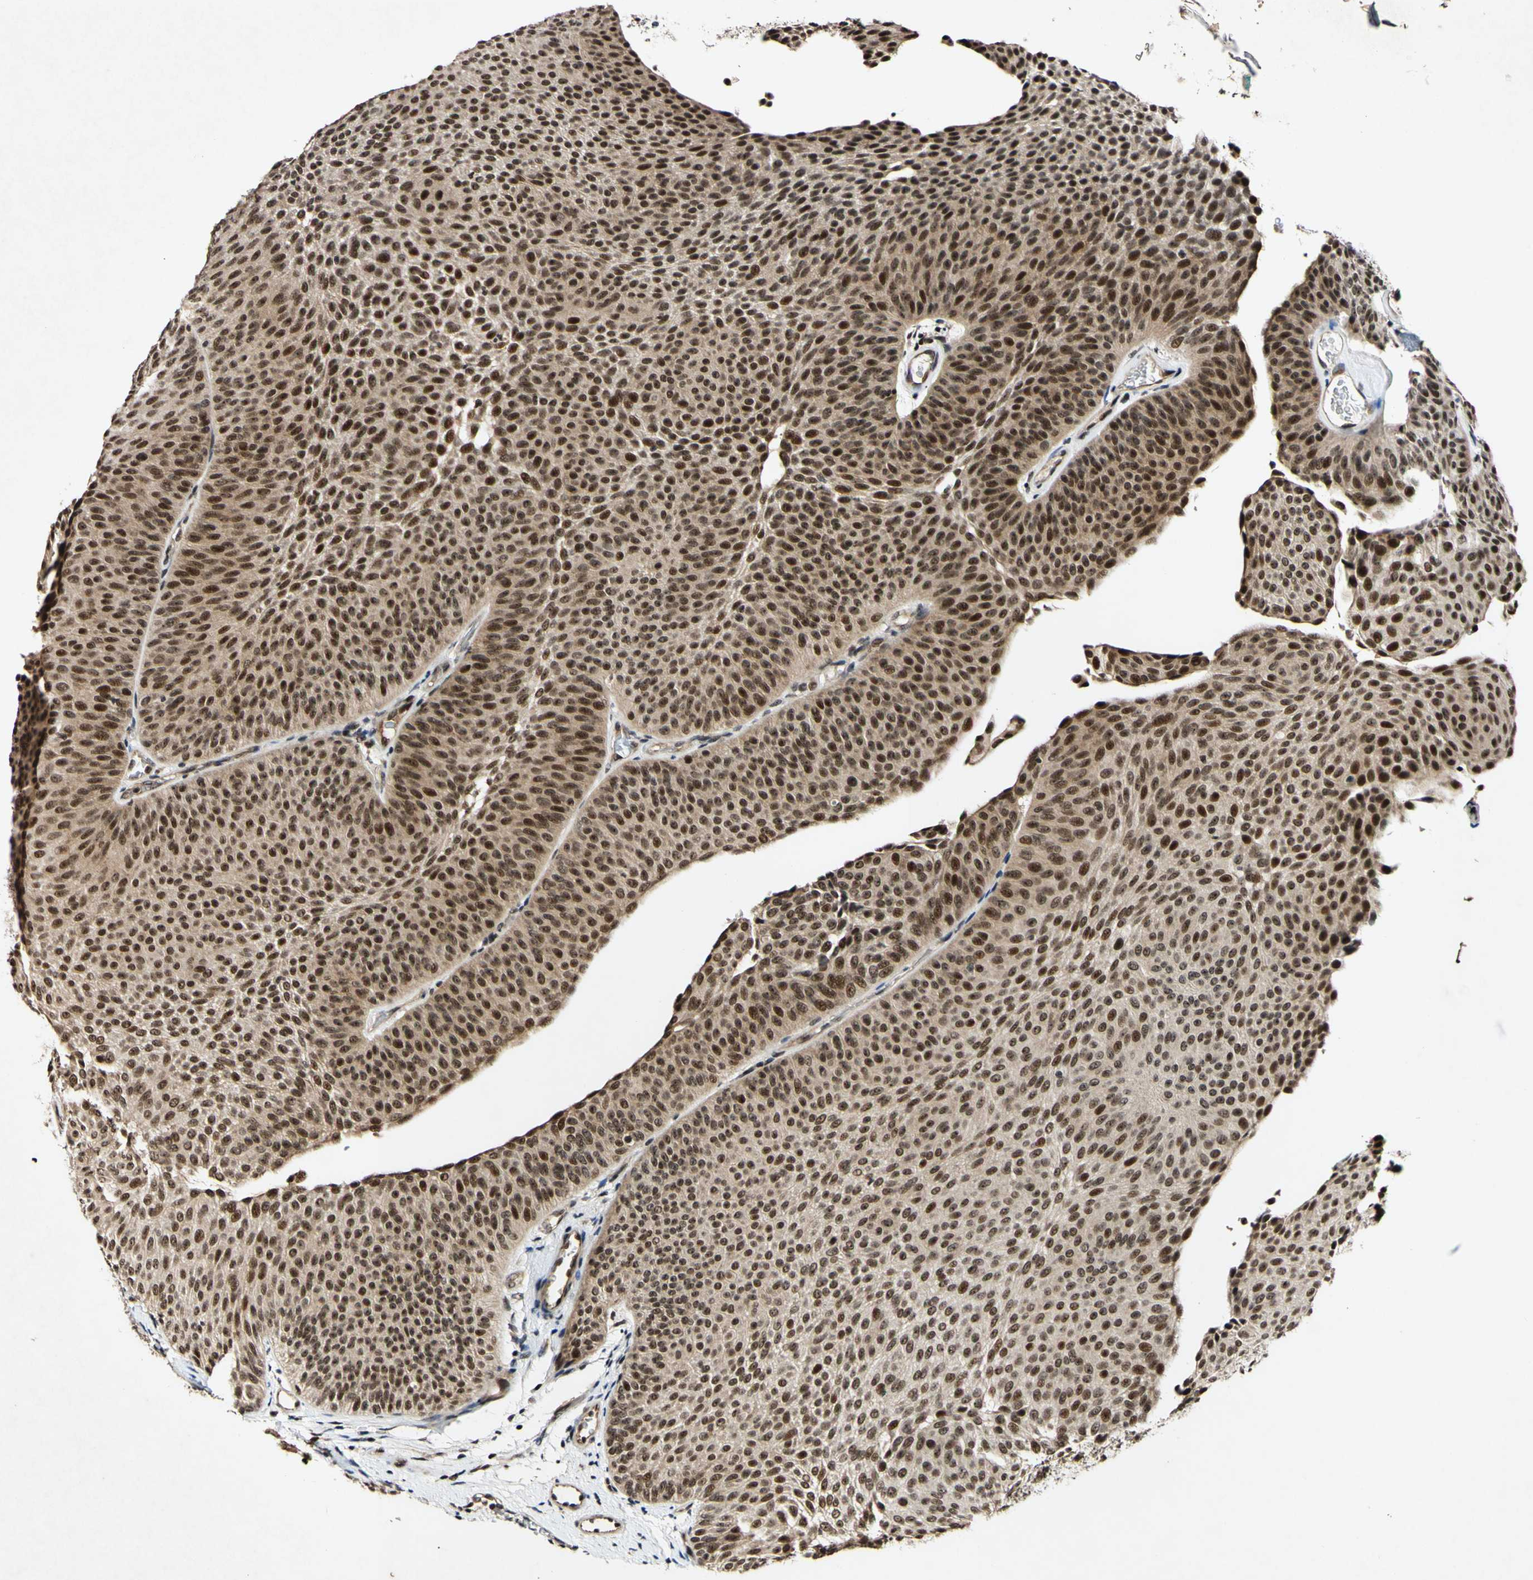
{"staining": {"intensity": "strong", "quantity": ">75%", "location": "nuclear"}, "tissue": "urothelial cancer", "cell_type": "Tumor cells", "image_type": "cancer", "snomed": [{"axis": "morphology", "description": "Urothelial carcinoma, Low grade"}, {"axis": "topography", "description": "Urinary bladder"}], "caption": "Urothelial carcinoma (low-grade) stained for a protein demonstrates strong nuclear positivity in tumor cells.", "gene": "POLR2F", "patient": {"sex": "female", "age": 60}}